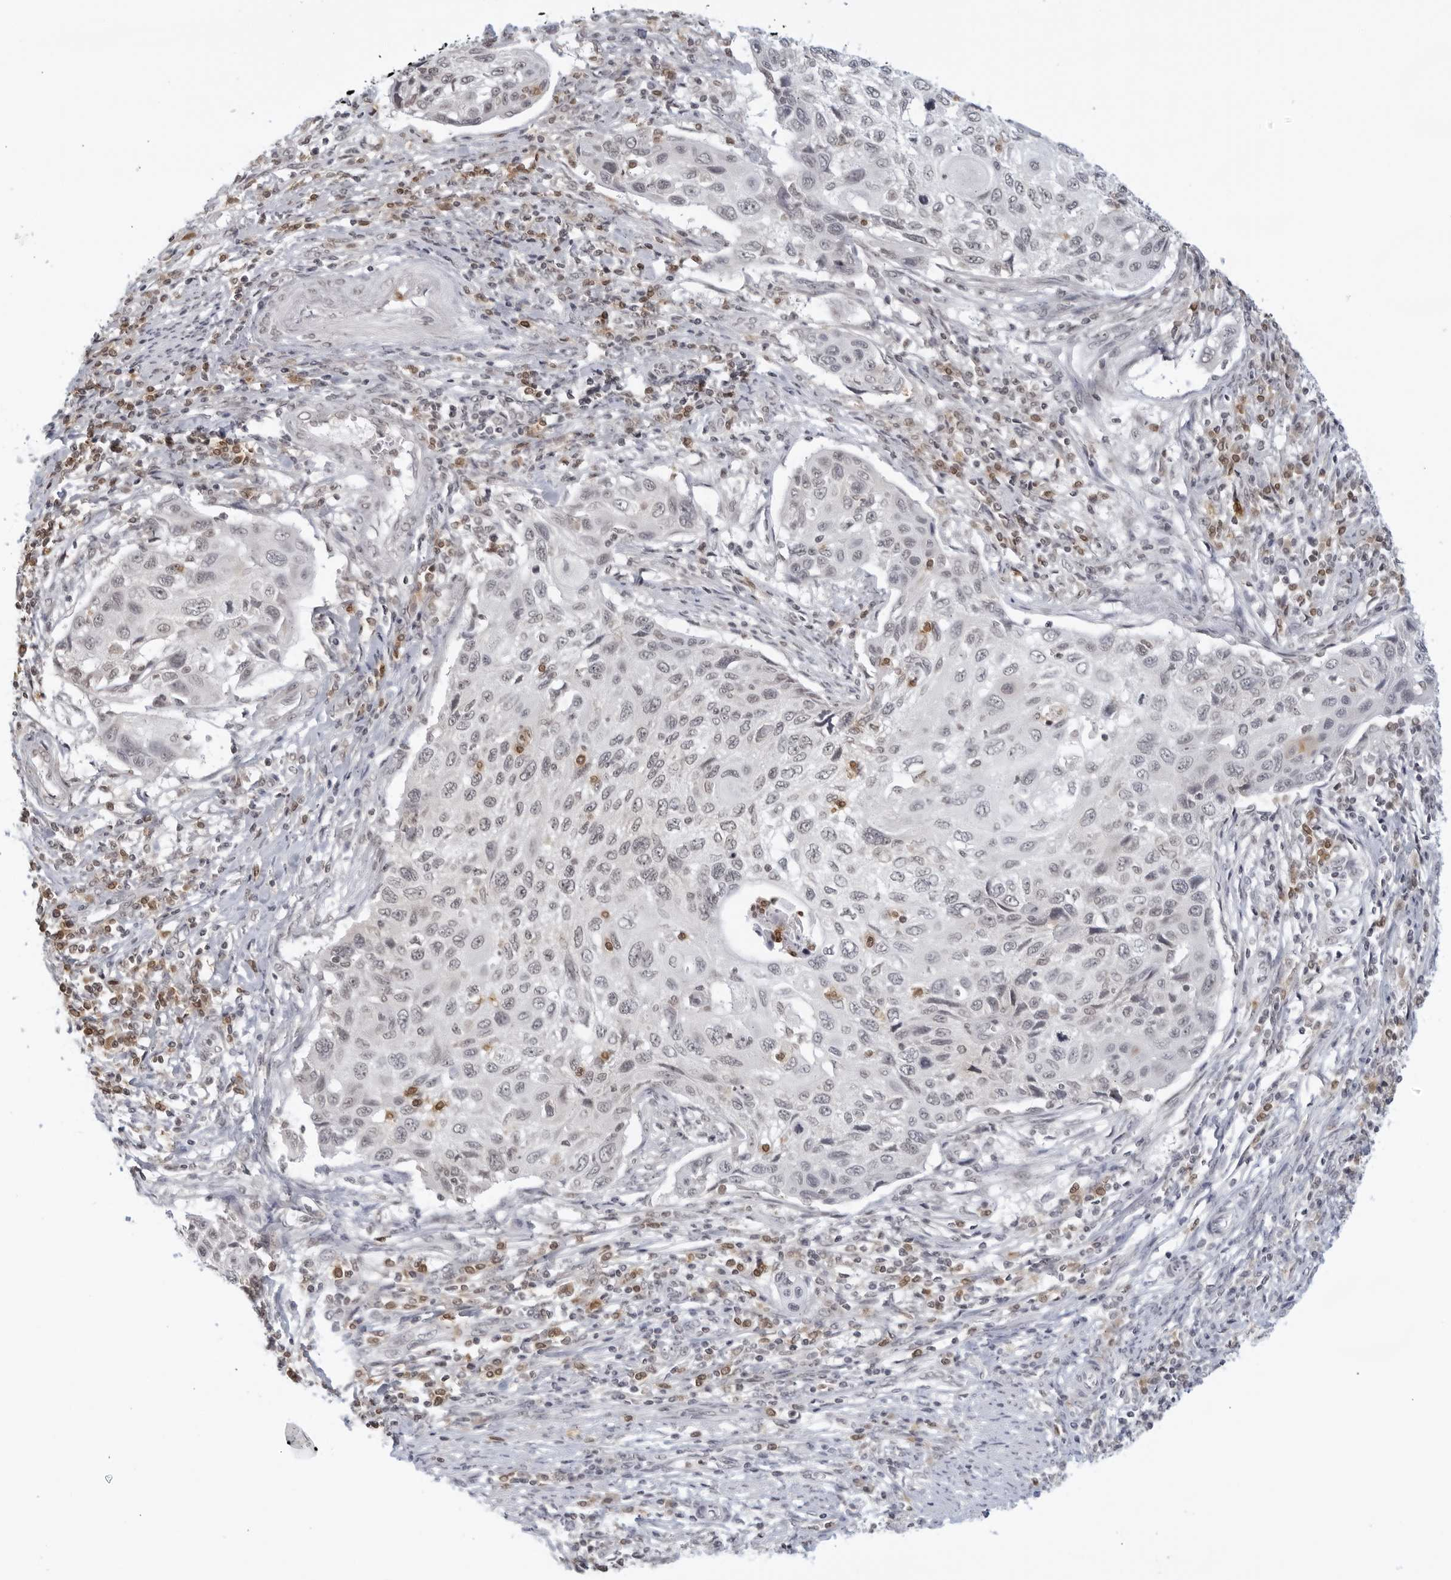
{"staining": {"intensity": "negative", "quantity": "none", "location": "none"}, "tissue": "cervical cancer", "cell_type": "Tumor cells", "image_type": "cancer", "snomed": [{"axis": "morphology", "description": "Squamous cell carcinoma, NOS"}, {"axis": "topography", "description": "Cervix"}], "caption": "The photomicrograph demonstrates no significant positivity in tumor cells of cervical squamous cell carcinoma. (DAB (3,3'-diaminobenzidine) immunohistochemistry (IHC) with hematoxylin counter stain).", "gene": "RAB11FIP3", "patient": {"sex": "female", "age": 70}}